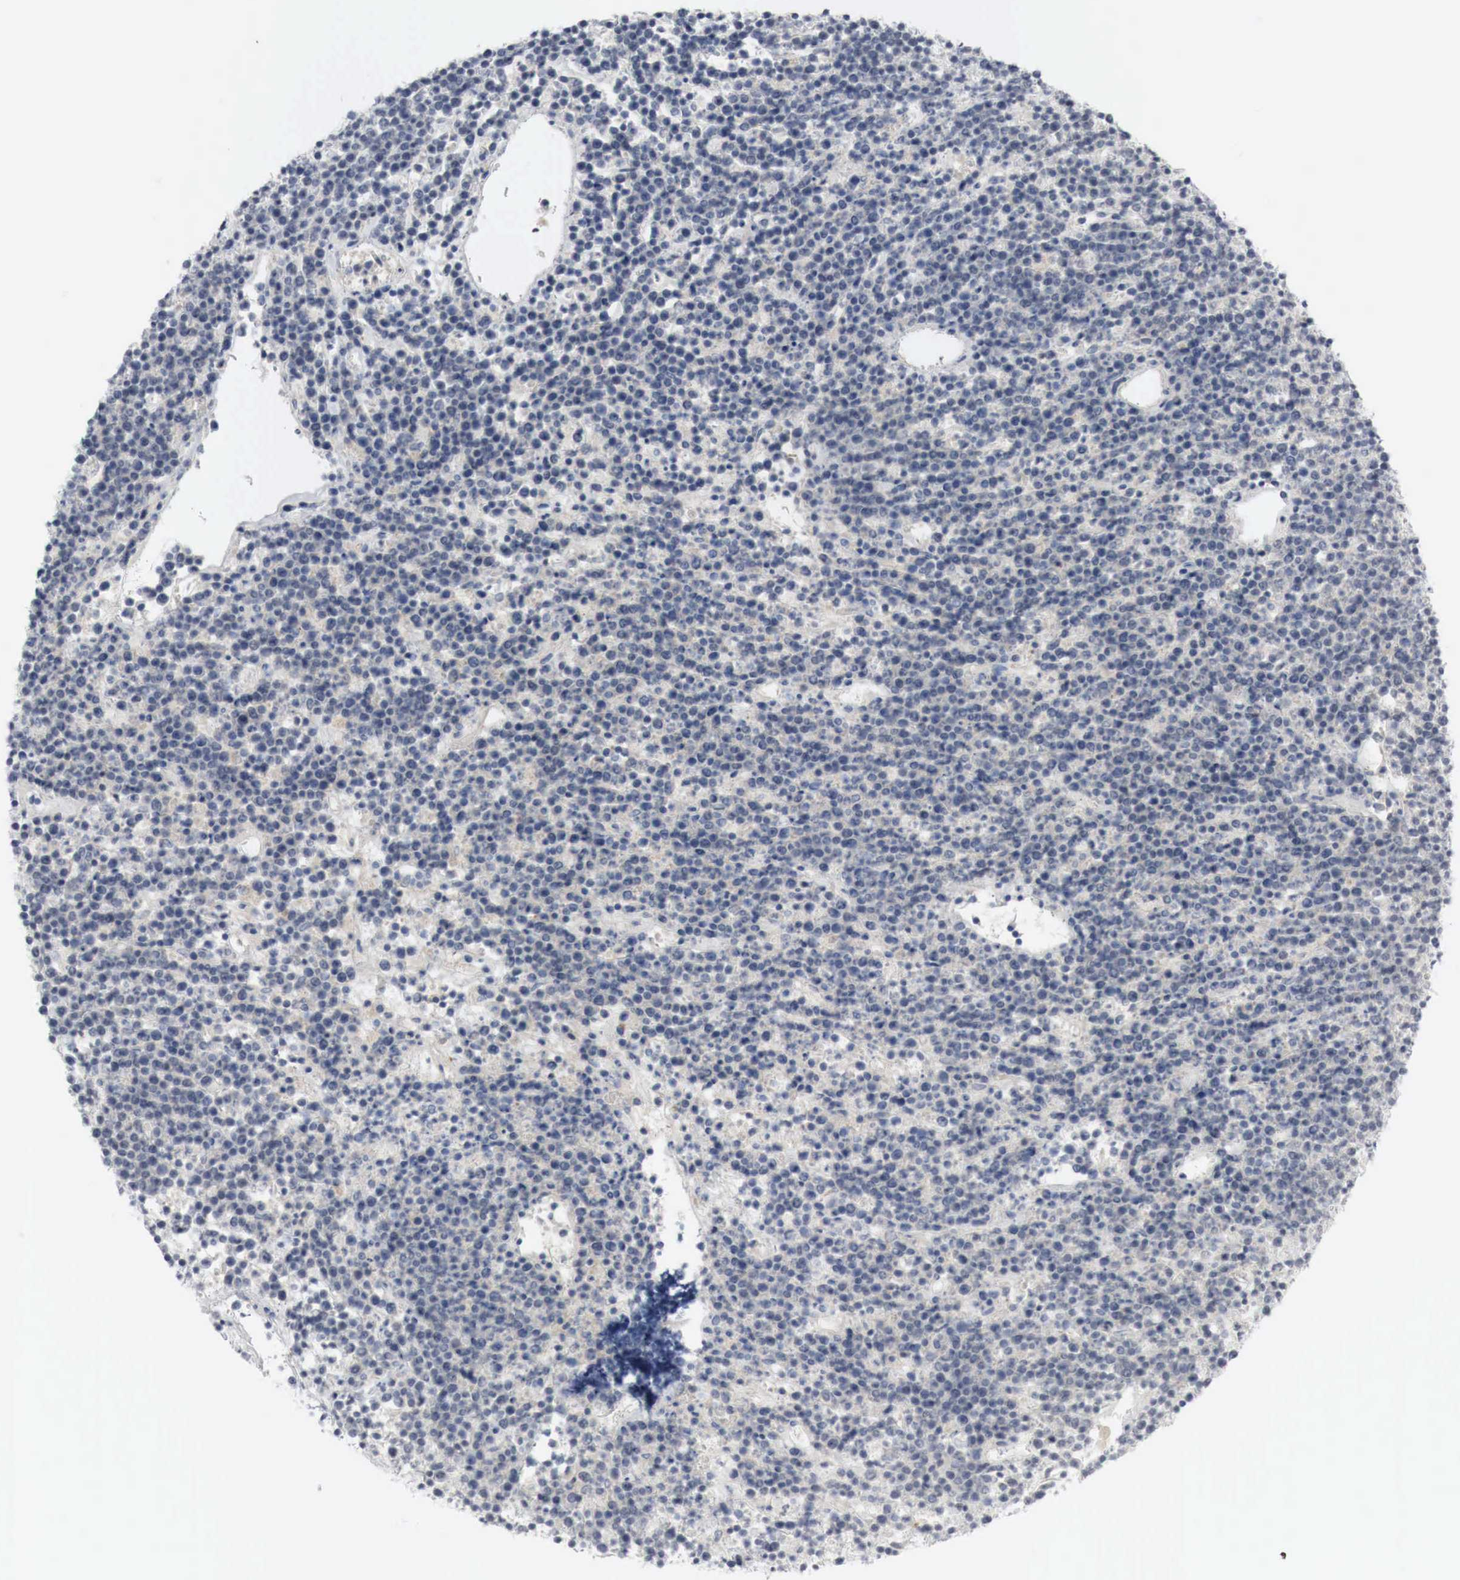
{"staining": {"intensity": "negative", "quantity": "none", "location": "none"}, "tissue": "lymphoma", "cell_type": "Tumor cells", "image_type": "cancer", "snomed": [{"axis": "morphology", "description": "Malignant lymphoma, non-Hodgkin's type, High grade"}, {"axis": "topography", "description": "Ovary"}], "caption": "The IHC photomicrograph has no significant expression in tumor cells of lymphoma tissue. The staining was performed using DAB to visualize the protein expression in brown, while the nuclei were stained in blue with hematoxylin (Magnification: 20x).", "gene": "MYC", "patient": {"sex": "female", "age": 56}}